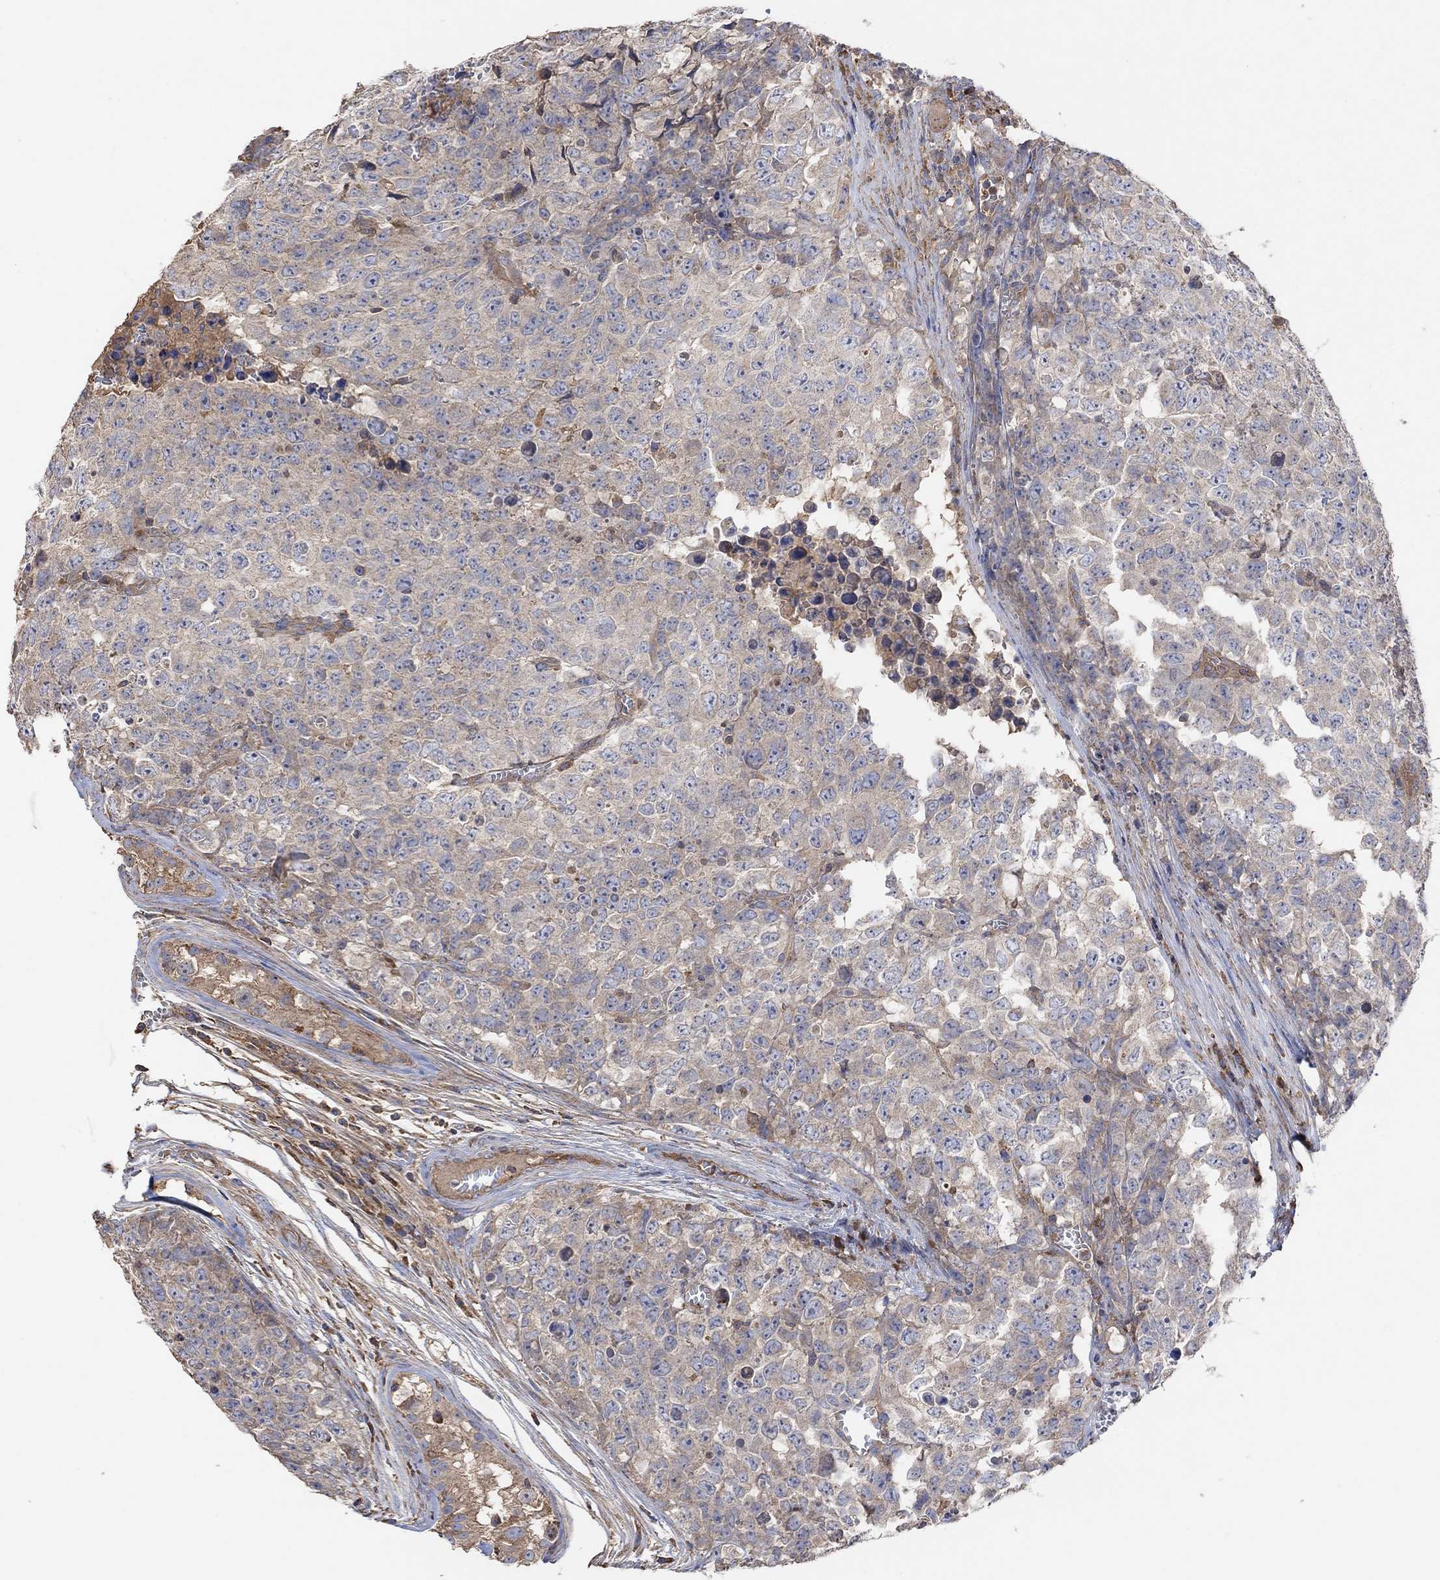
{"staining": {"intensity": "negative", "quantity": "none", "location": "none"}, "tissue": "testis cancer", "cell_type": "Tumor cells", "image_type": "cancer", "snomed": [{"axis": "morphology", "description": "Carcinoma, Embryonal, NOS"}, {"axis": "topography", "description": "Testis"}], "caption": "This is an IHC photomicrograph of human embryonal carcinoma (testis). There is no staining in tumor cells.", "gene": "BLOC1S3", "patient": {"sex": "male", "age": 23}}